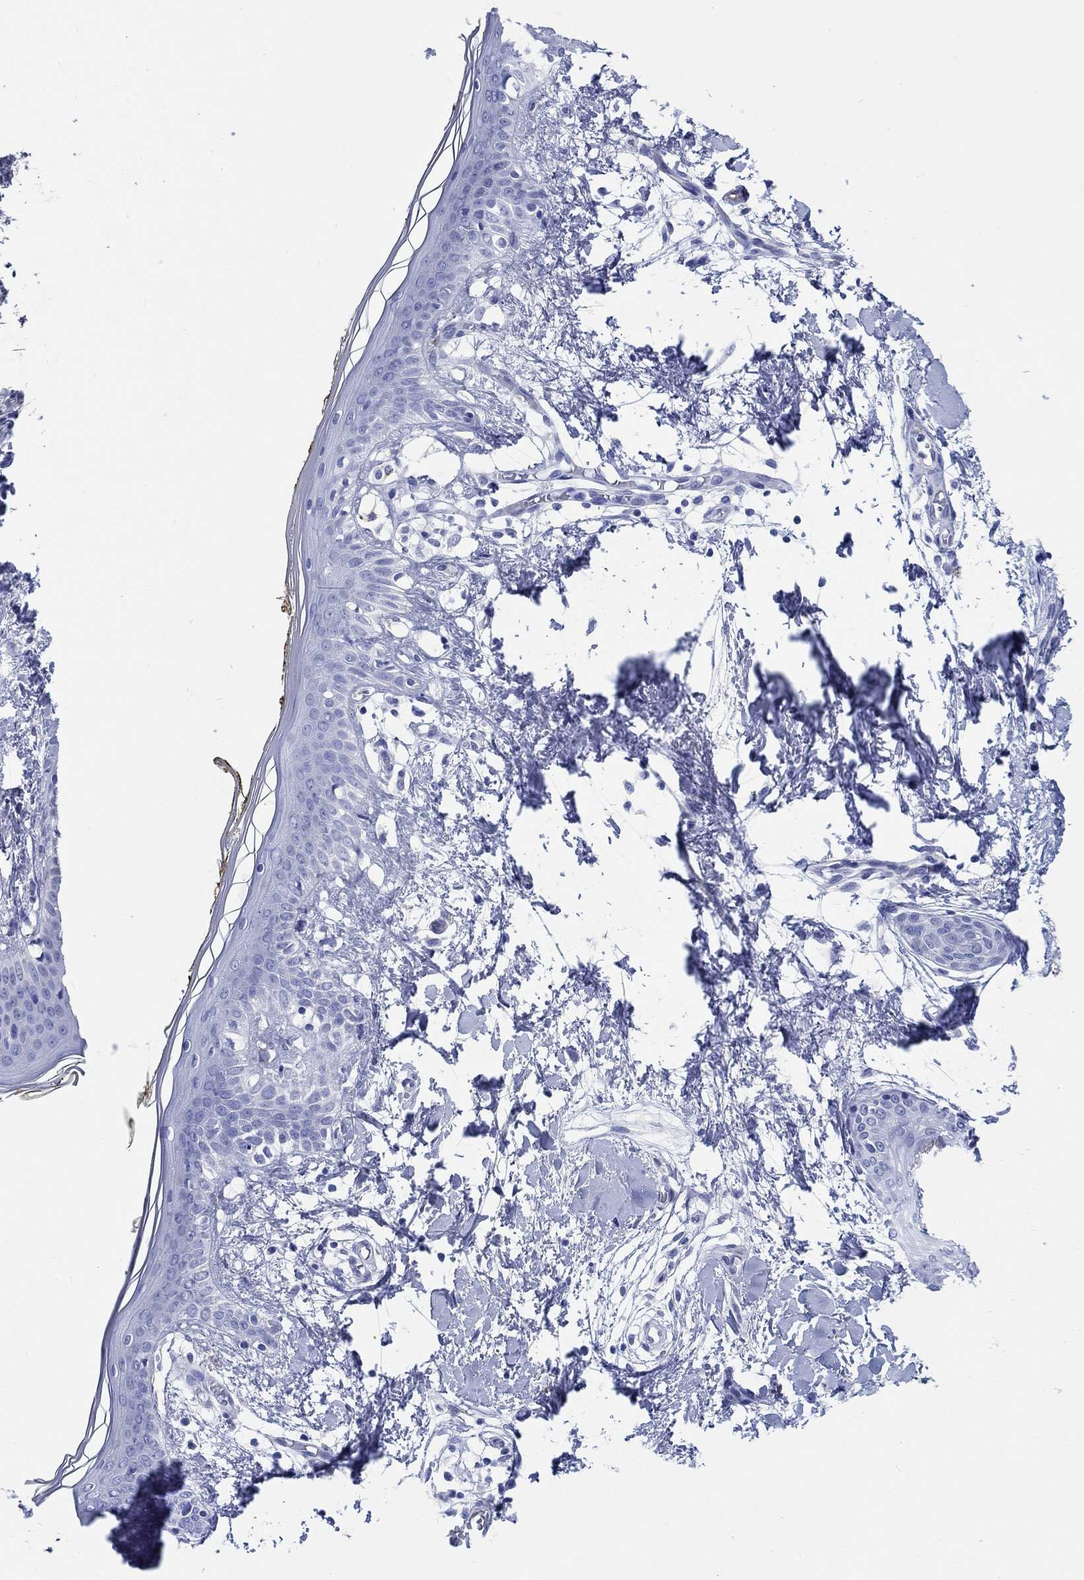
{"staining": {"intensity": "negative", "quantity": "none", "location": "none"}, "tissue": "skin", "cell_type": "Fibroblasts", "image_type": "normal", "snomed": [{"axis": "morphology", "description": "Normal tissue, NOS"}, {"axis": "topography", "description": "Skin"}], "caption": "High power microscopy photomicrograph of an immunohistochemistry image of normal skin, revealing no significant expression in fibroblasts.", "gene": "RD3L", "patient": {"sex": "female", "age": 34}}